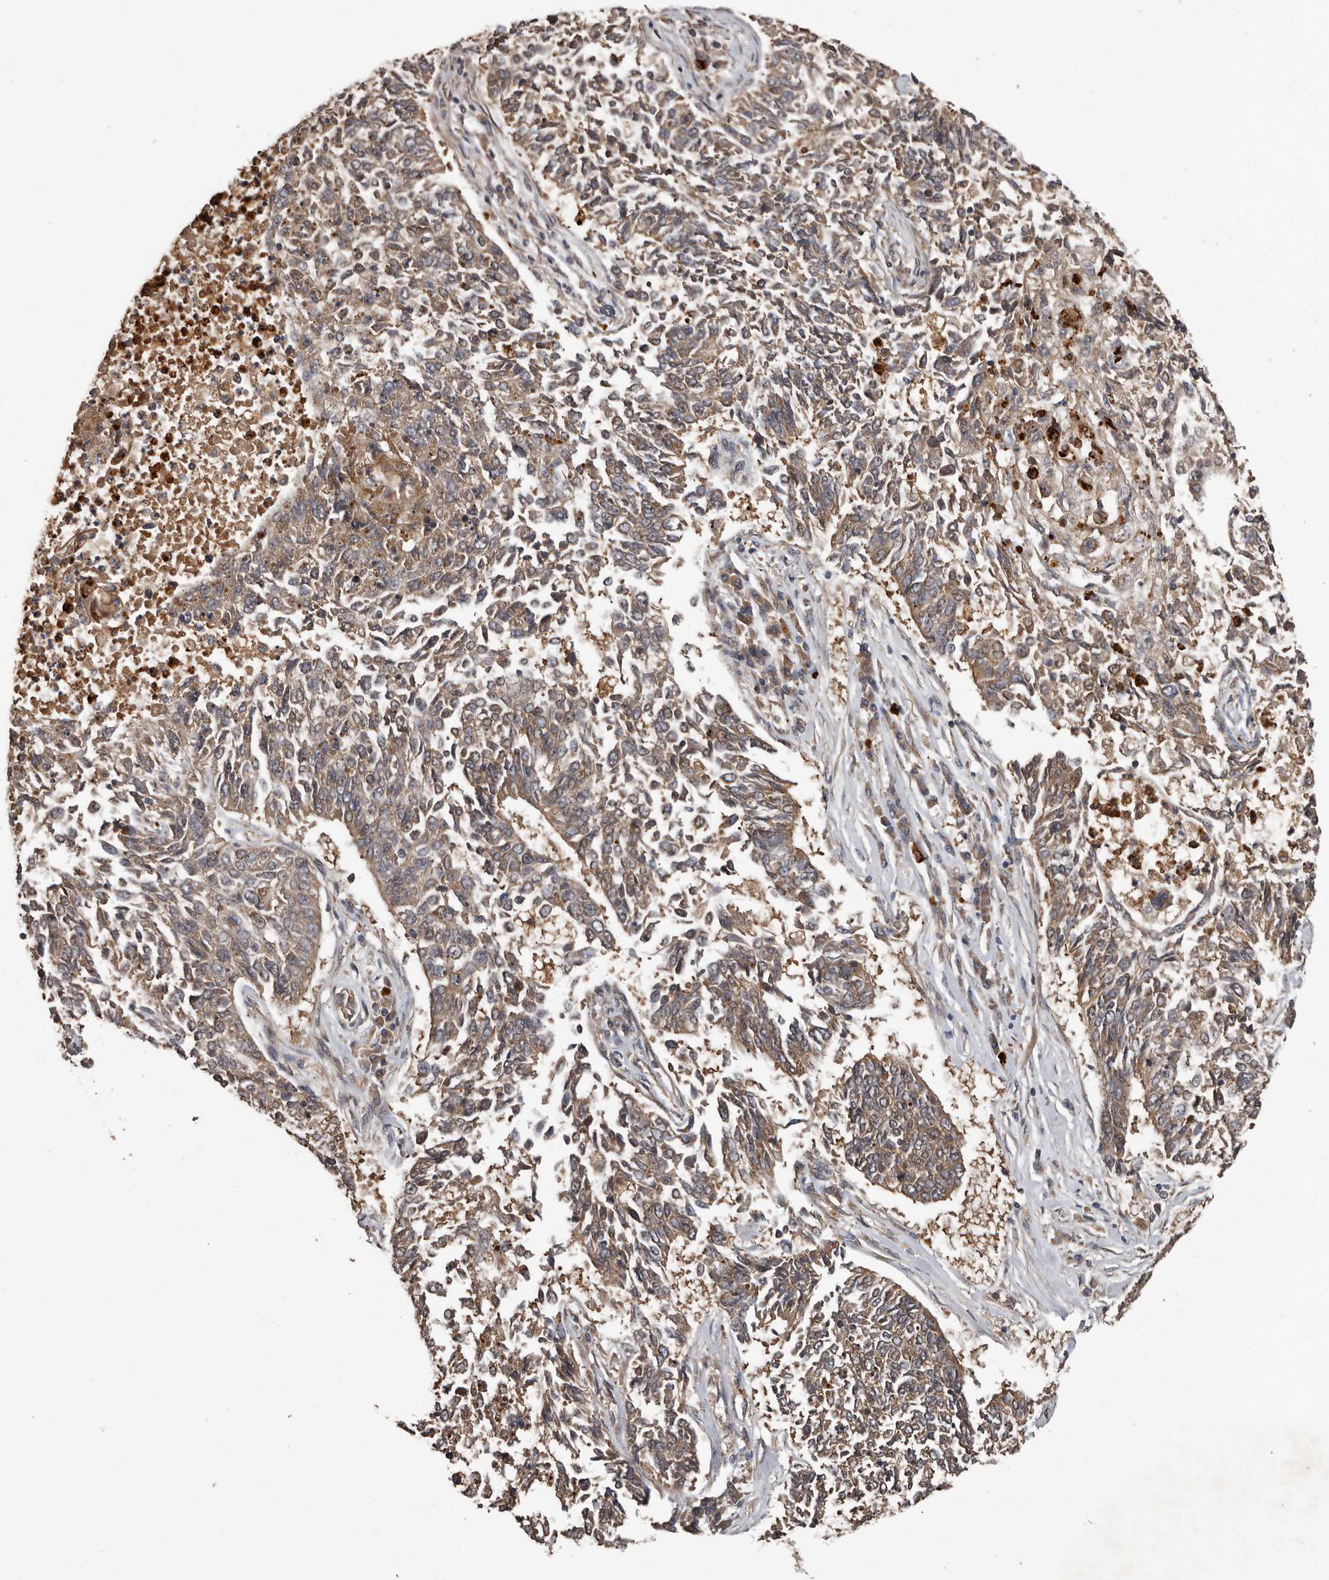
{"staining": {"intensity": "weak", "quantity": ">75%", "location": "cytoplasmic/membranous"}, "tissue": "lung cancer", "cell_type": "Tumor cells", "image_type": "cancer", "snomed": [{"axis": "morphology", "description": "Normal tissue, NOS"}, {"axis": "morphology", "description": "Squamous cell carcinoma, NOS"}, {"axis": "topography", "description": "Cartilage tissue"}, {"axis": "topography", "description": "Bronchus"}, {"axis": "topography", "description": "Lung"}], "caption": "A brown stain highlights weak cytoplasmic/membranous positivity of a protein in lung cancer (squamous cell carcinoma) tumor cells.", "gene": "ARHGEF5", "patient": {"sex": "female", "age": 49}}